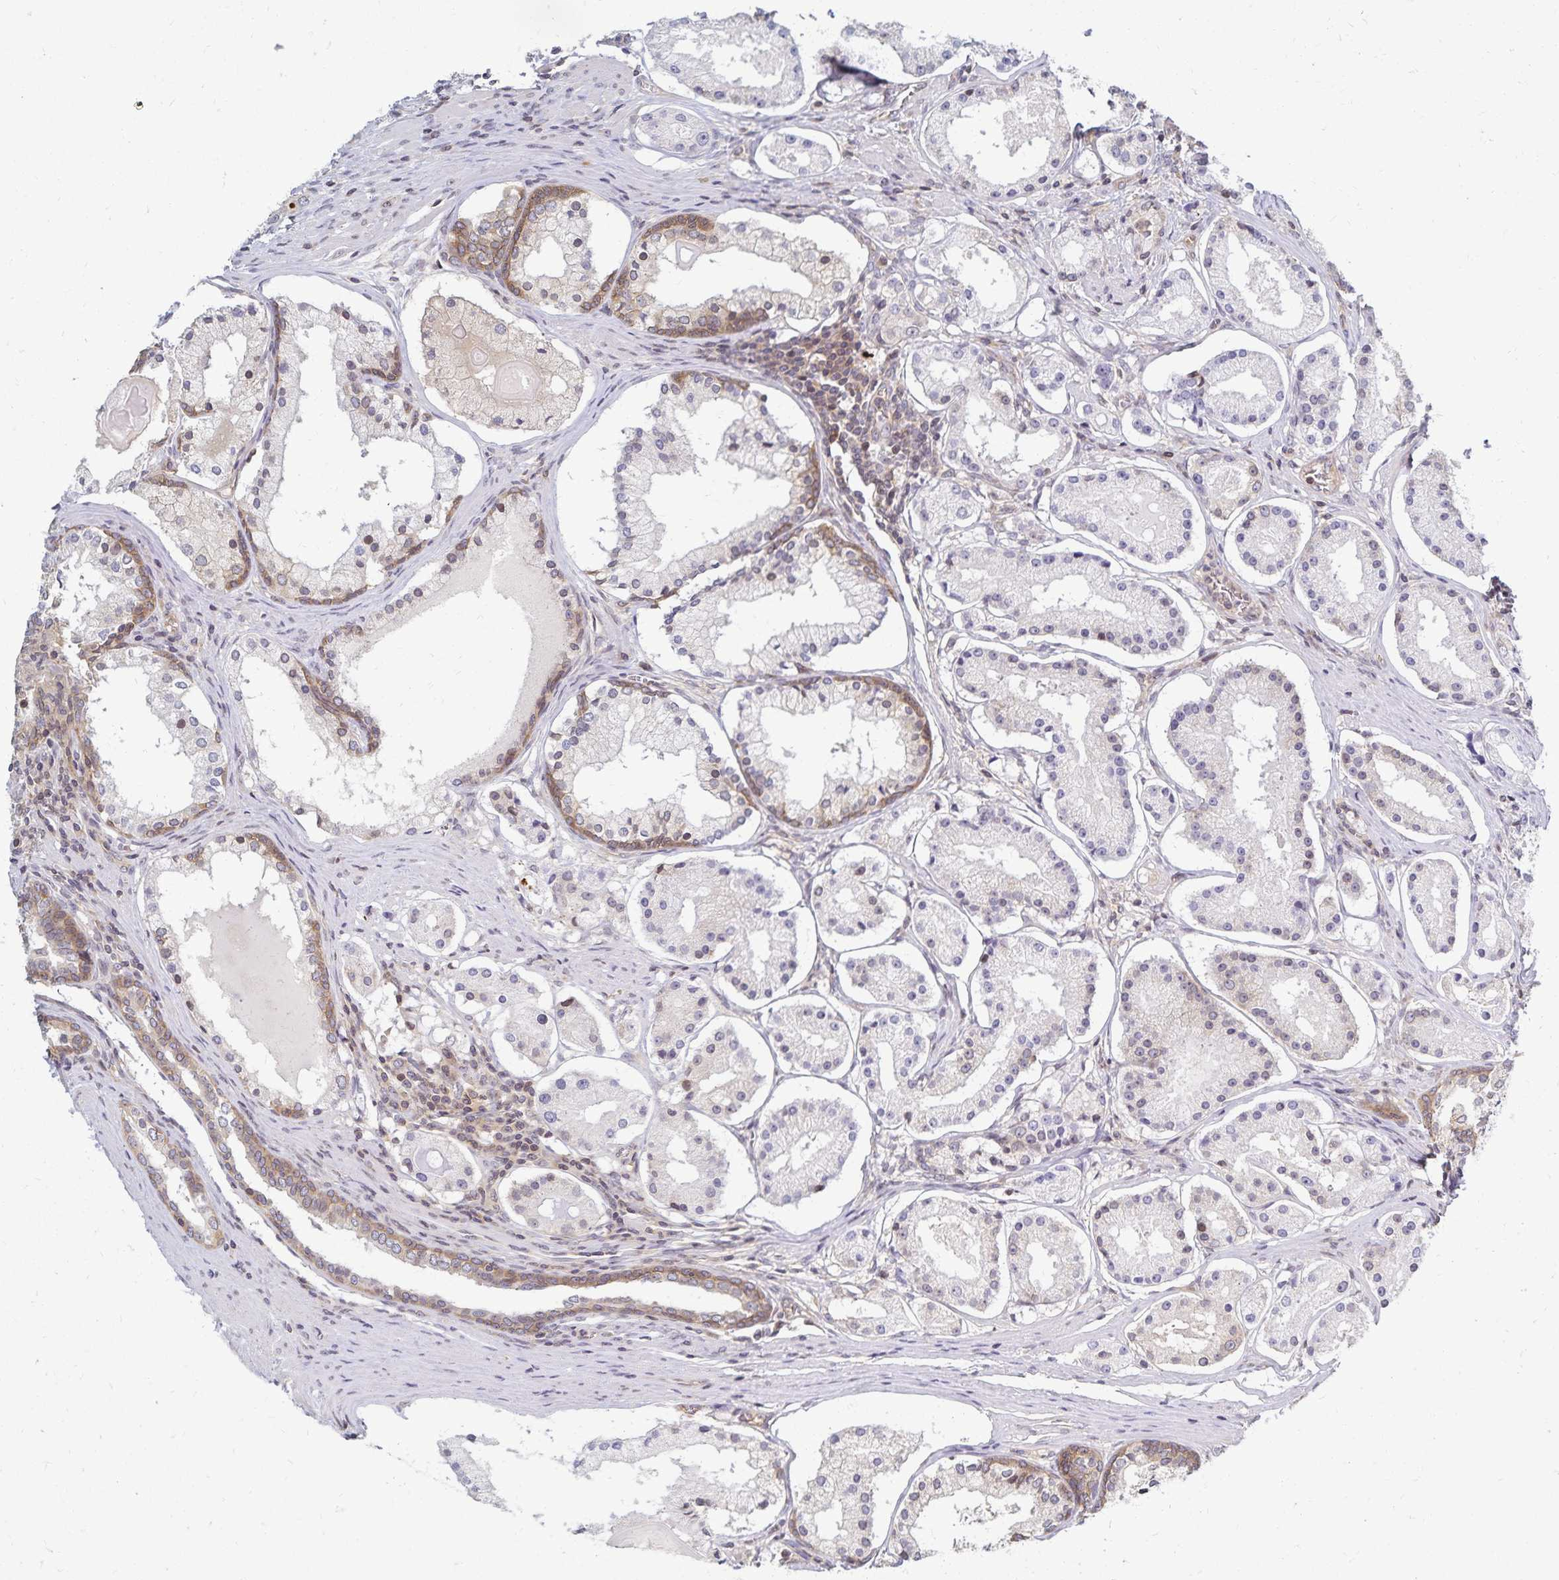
{"staining": {"intensity": "negative", "quantity": "none", "location": "none"}, "tissue": "prostate cancer", "cell_type": "Tumor cells", "image_type": "cancer", "snomed": [{"axis": "morphology", "description": "Adenocarcinoma, Low grade"}, {"axis": "topography", "description": "Prostate"}], "caption": "Protein analysis of prostate cancer demonstrates no significant positivity in tumor cells. (DAB (3,3'-diaminobenzidine) immunohistochemistry visualized using brightfield microscopy, high magnification).", "gene": "RAB9B", "patient": {"sex": "male", "age": 57}}